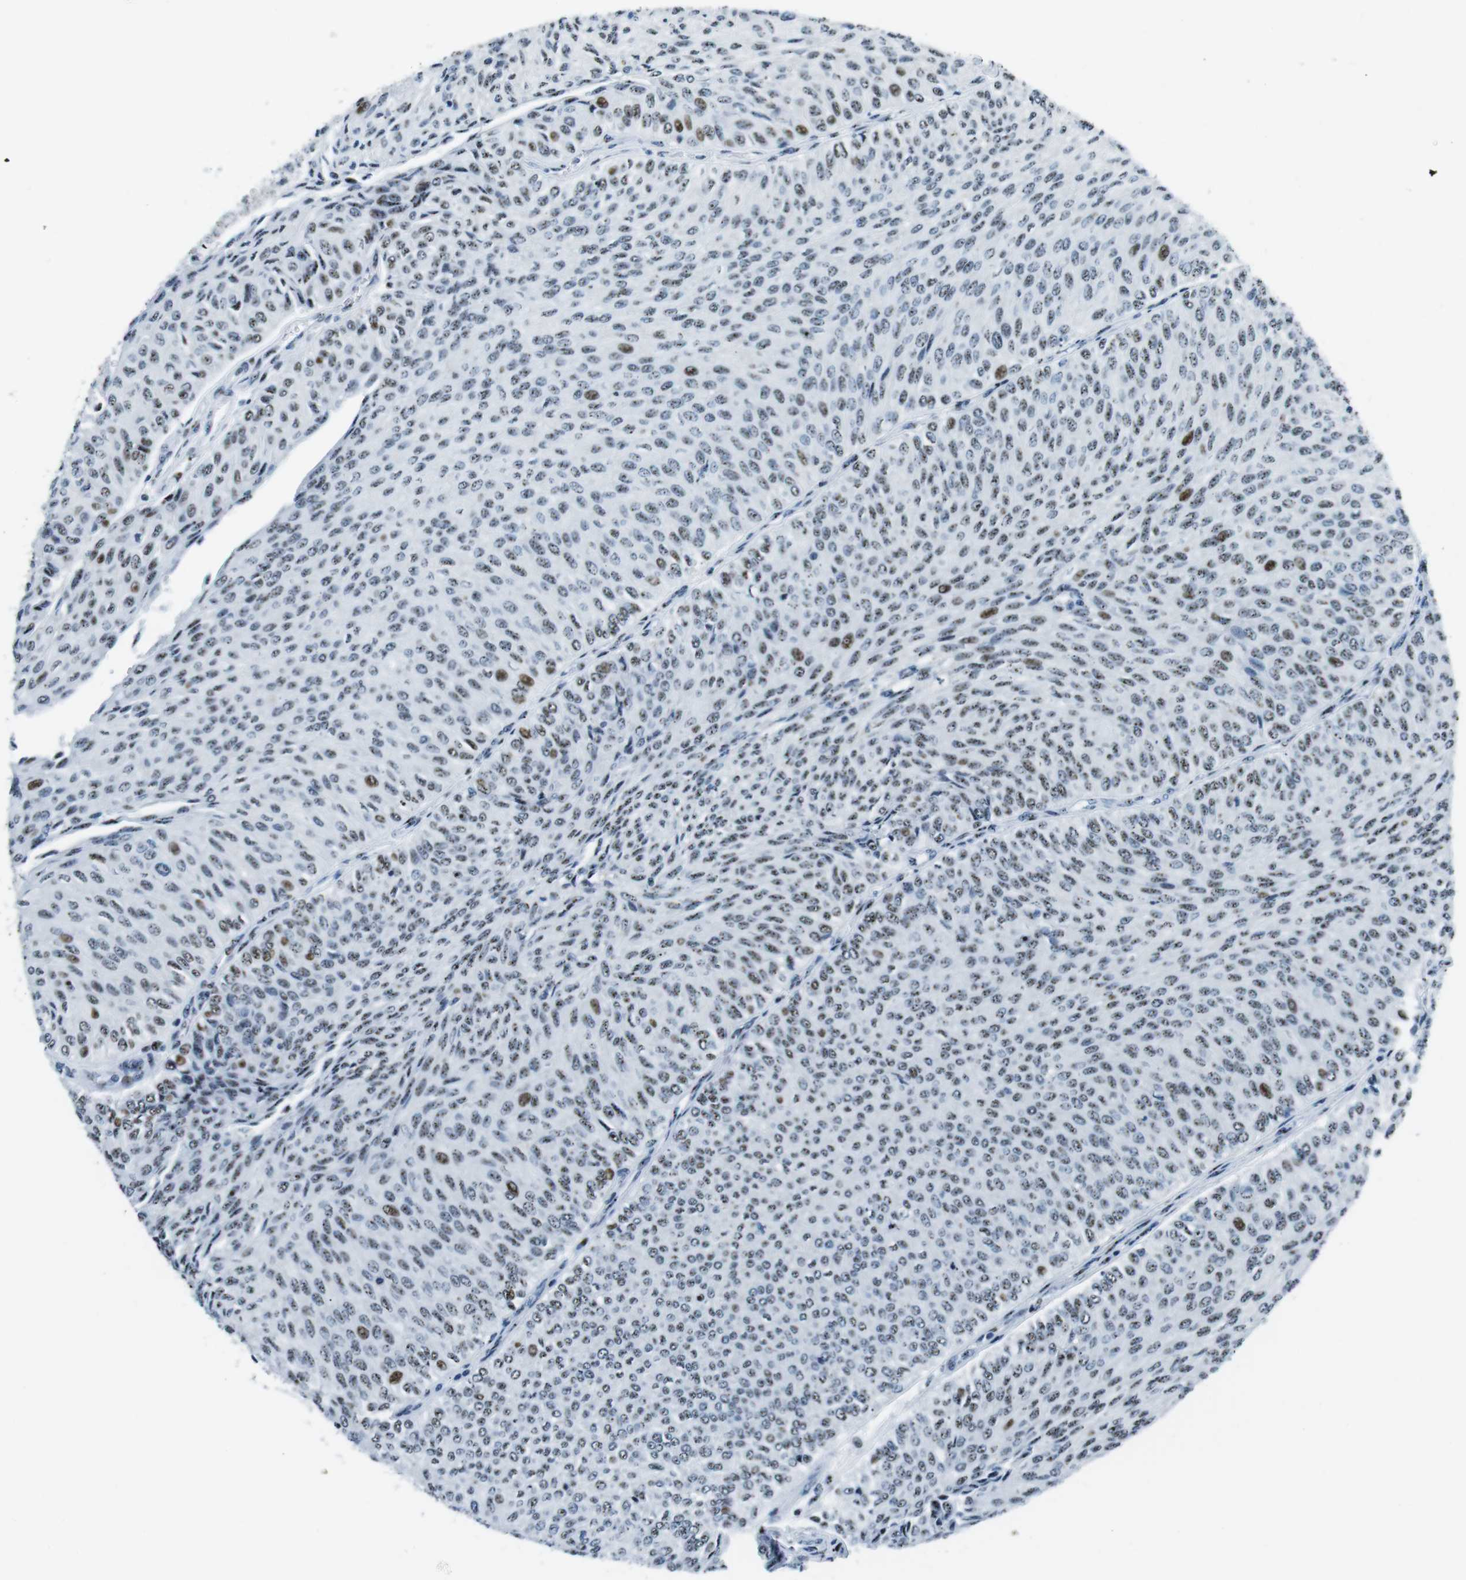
{"staining": {"intensity": "moderate", "quantity": ">75%", "location": "nuclear"}, "tissue": "urothelial cancer", "cell_type": "Tumor cells", "image_type": "cancer", "snomed": [{"axis": "morphology", "description": "Urothelial carcinoma, Low grade"}, {"axis": "topography", "description": "Urinary bladder"}], "caption": "Tumor cells demonstrate moderate nuclear positivity in about >75% of cells in low-grade urothelial carcinoma. (DAB = brown stain, brightfield microscopy at high magnification).", "gene": "PML", "patient": {"sex": "male", "age": 78}}